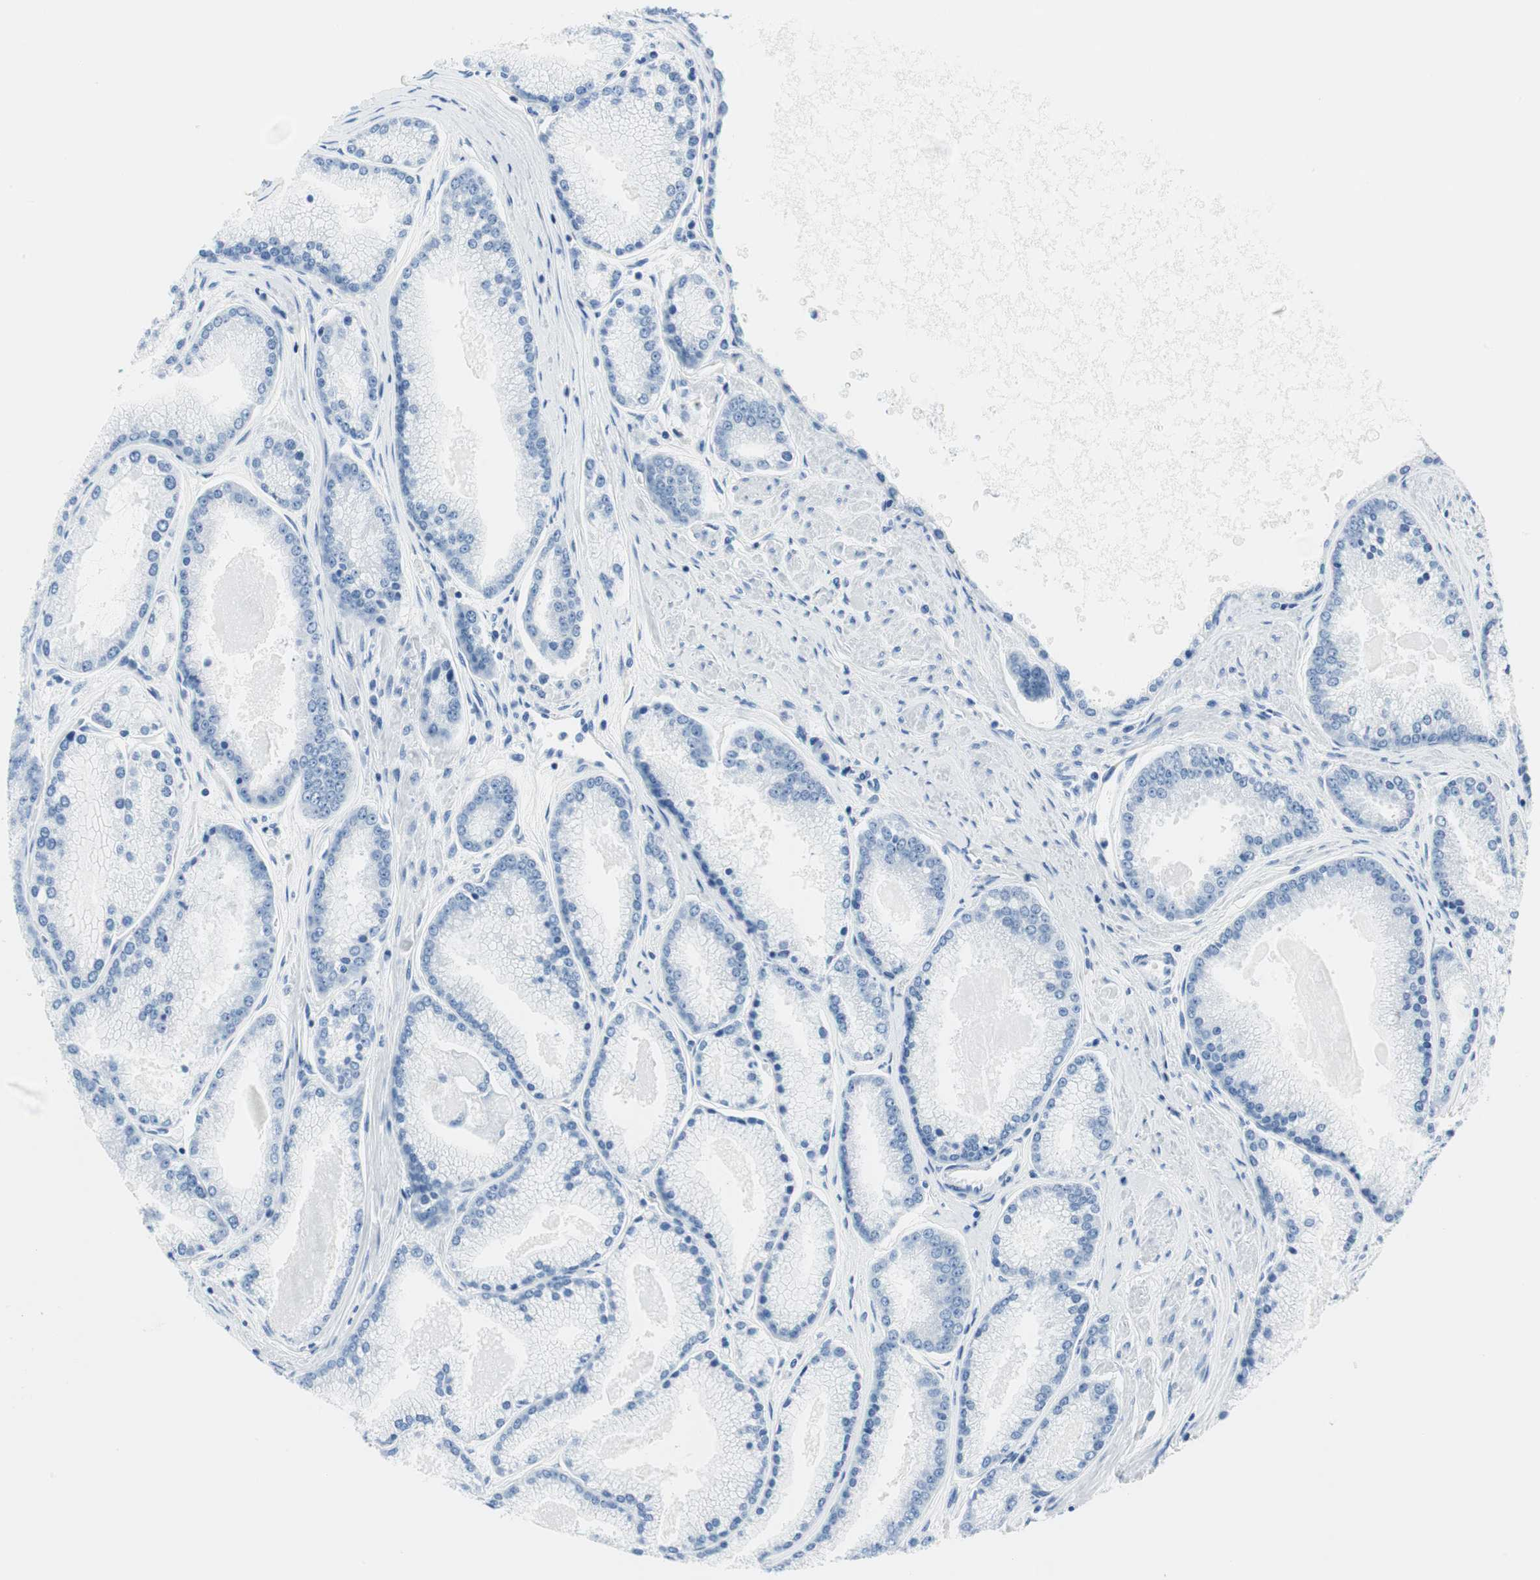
{"staining": {"intensity": "negative", "quantity": "none", "location": "none"}, "tissue": "prostate cancer", "cell_type": "Tumor cells", "image_type": "cancer", "snomed": [{"axis": "morphology", "description": "Adenocarcinoma, High grade"}, {"axis": "topography", "description": "Prostate"}], "caption": "This is an immunohistochemistry micrograph of prostate cancer. There is no staining in tumor cells.", "gene": "NFATC2", "patient": {"sex": "male", "age": 61}}